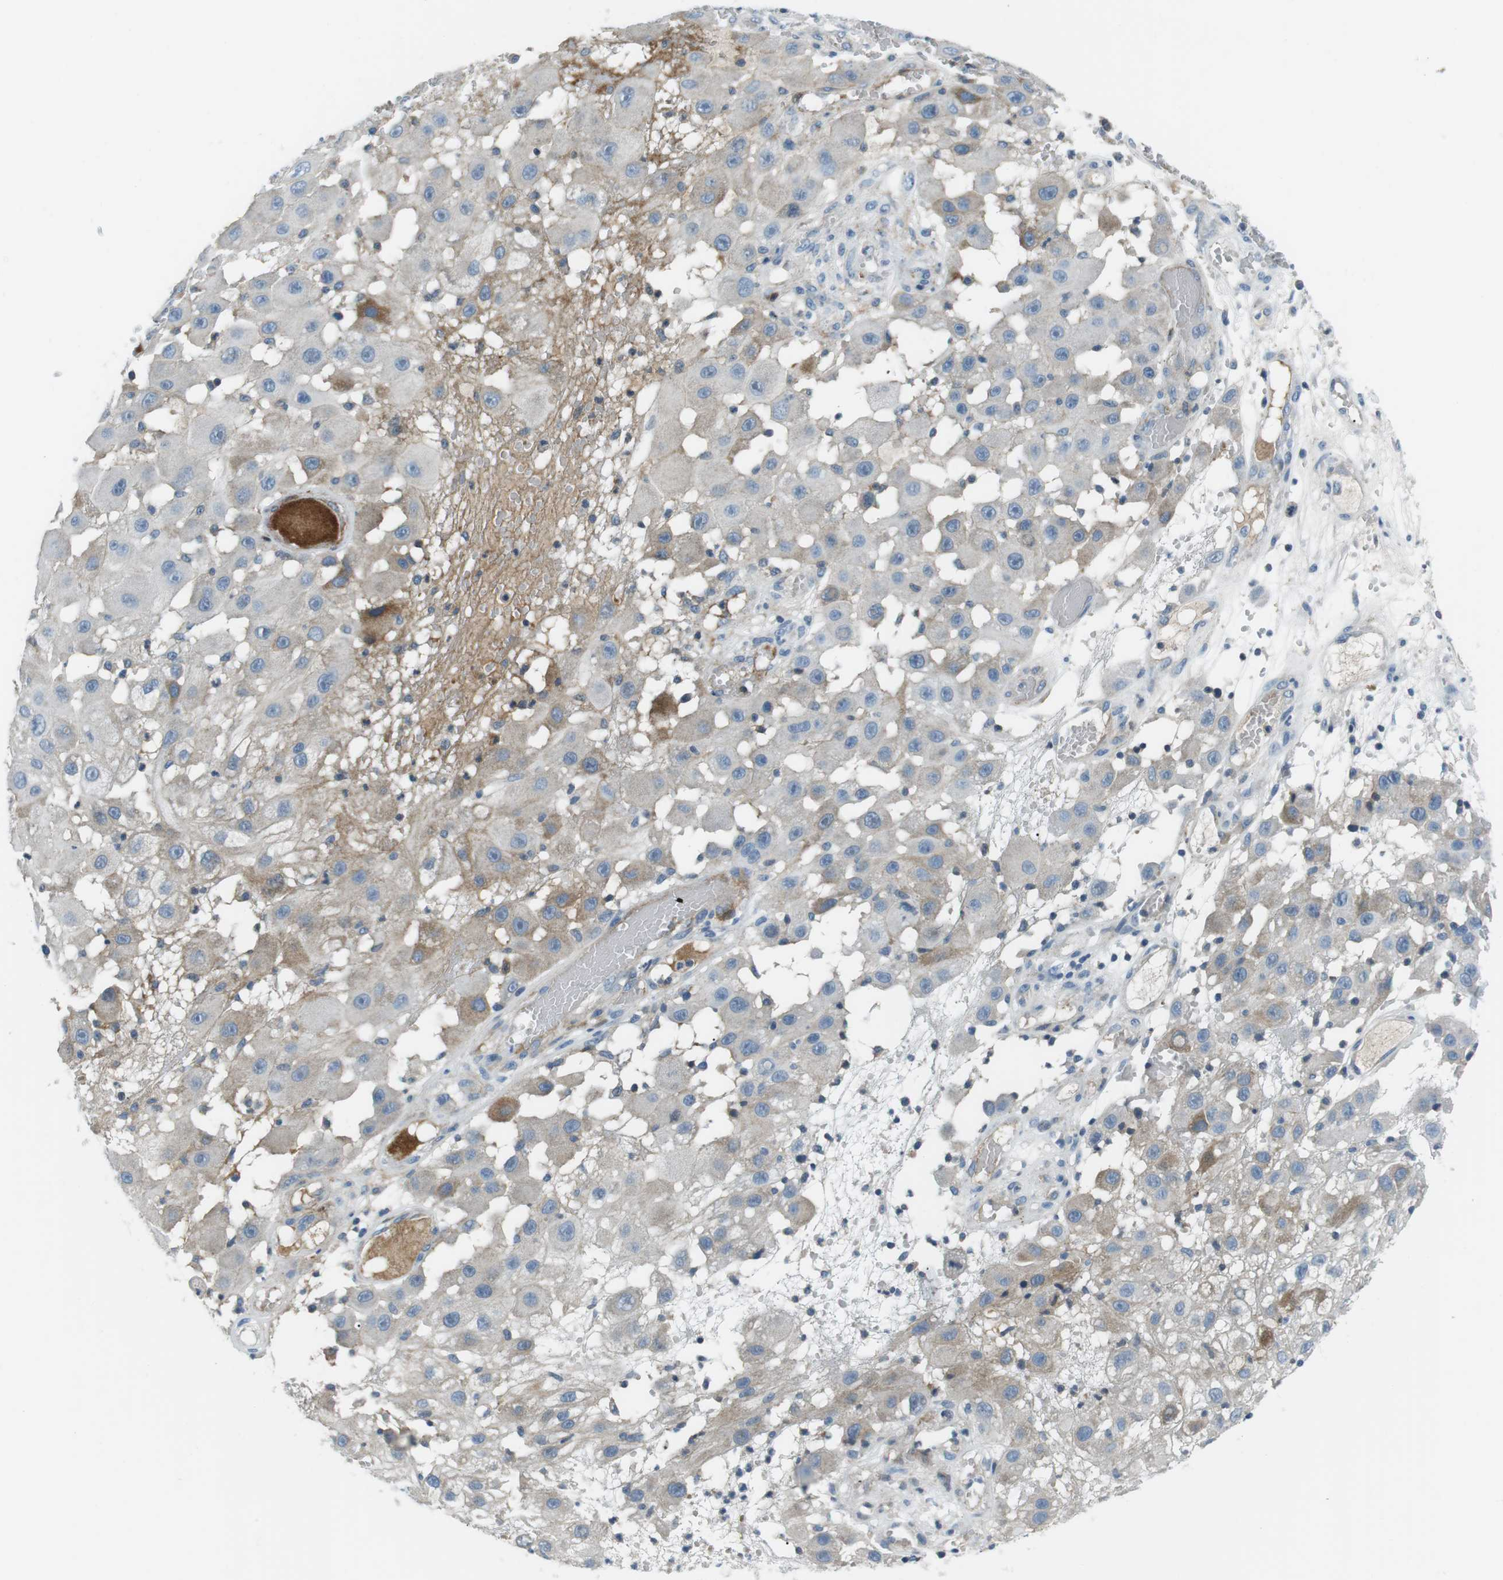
{"staining": {"intensity": "negative", "quantity": "none", "location": "none"}, "tissue": "melanoma", "cell_type": "Tumor cells", "image_type": "cancer", "snomed": [{"axis": "morphology", "description": "Malignant melanoma, NOS"}, {"axis": "topography", "description": "Skin"}], "caption": "IHC micrograph of neoplastic tissue: human malignant melanoma stained with DAB (3,3'-diaminobenzidine) exhibits no significant protein positivity in tumor cells. Brightfield microscopy of immunohistochemistry (IHC) stained with DAB (brown) and hematoxylin (blue), captured at high magnification.", "gene": "ARVCF", "patient": {"sex": "female", "age": 81}}